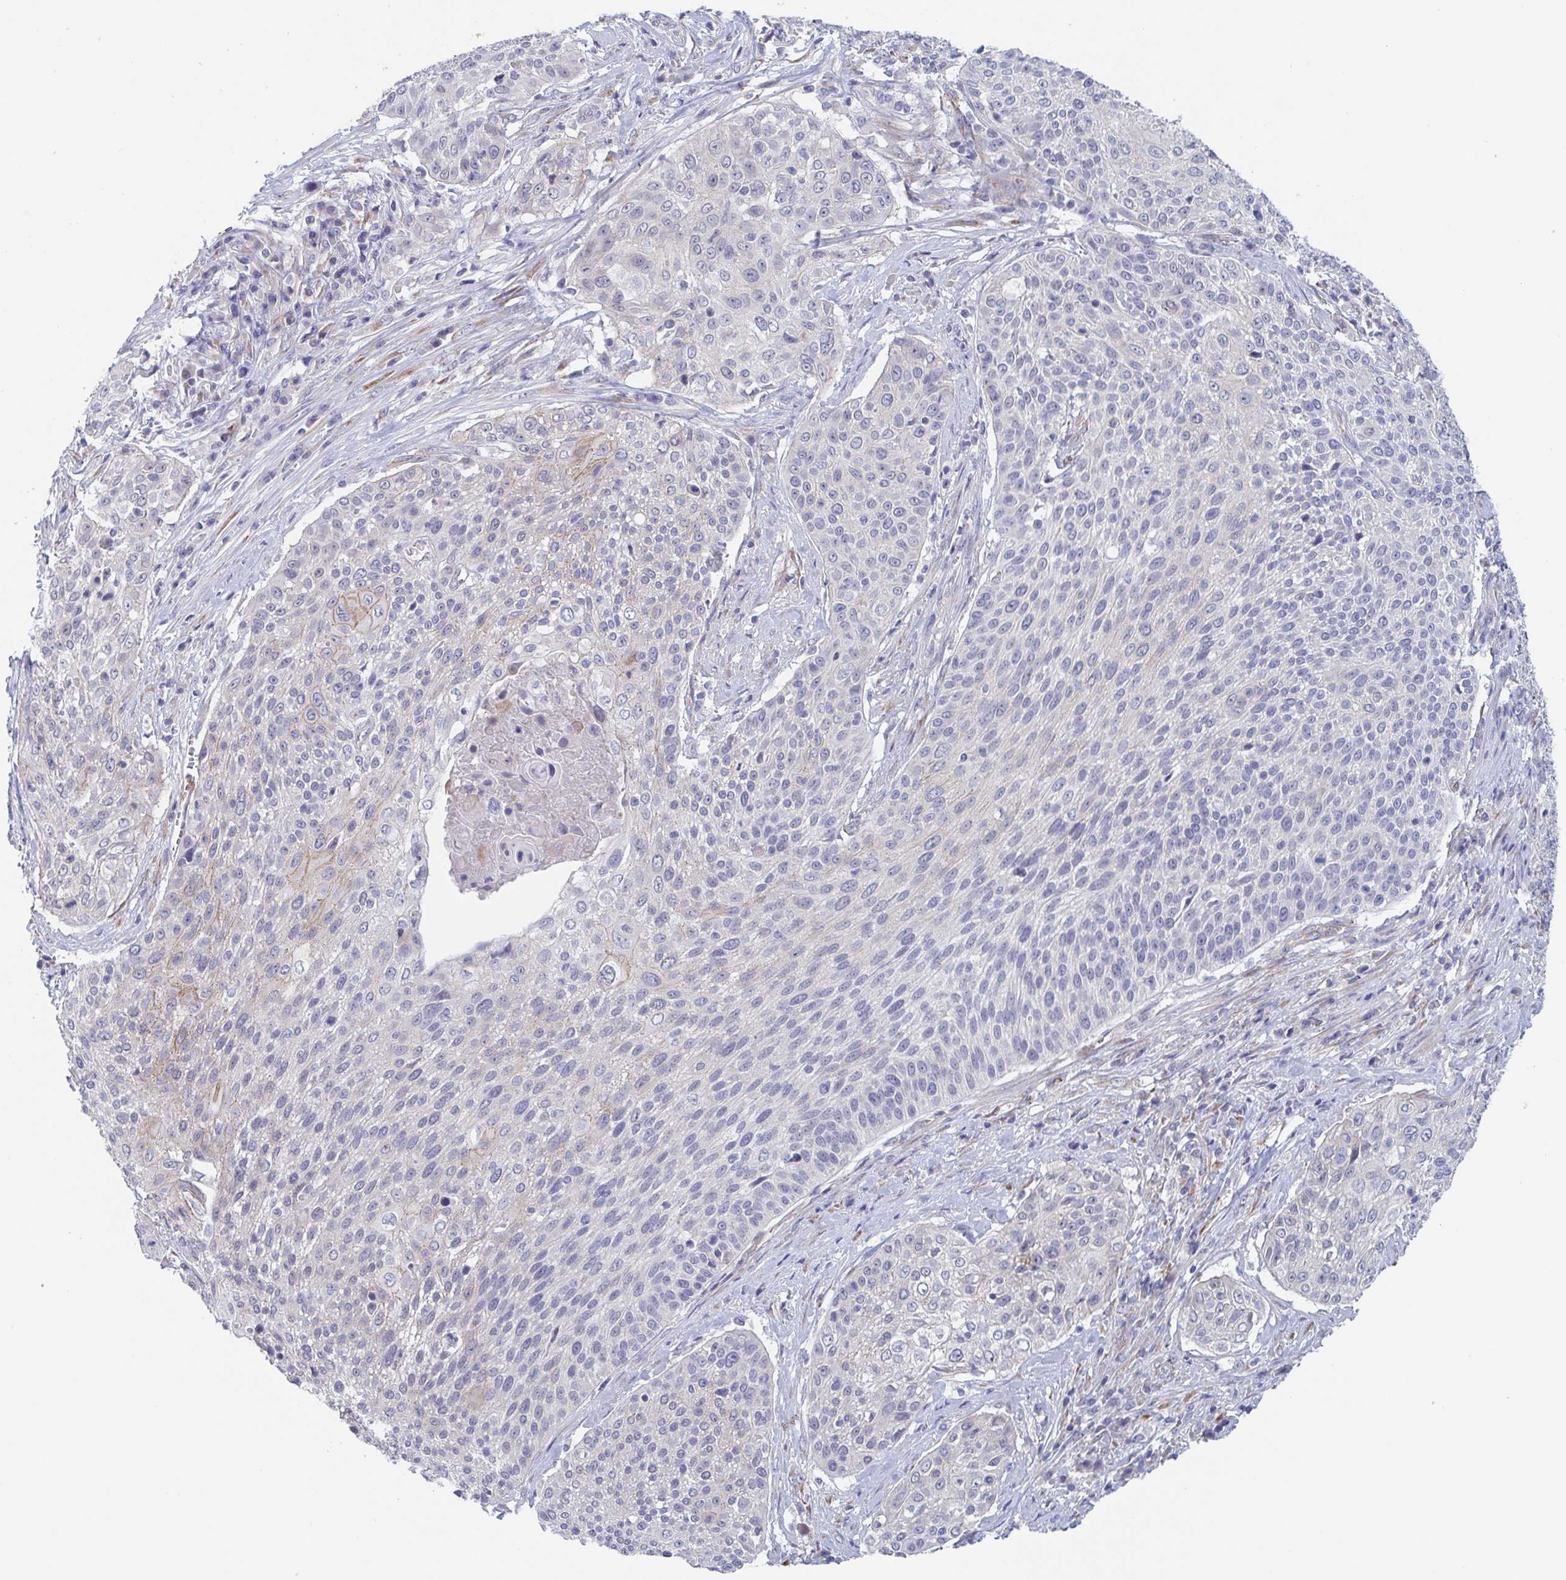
{"staining": {"intensity": "negative", "quantity": "none", "location": "none"}, "tissue": "cervical cancer", "cell_type": "Tumor cells", "image_type": "cancer", "snomed": [{"axis": "morphology", "description": "Squamous cell carcinoma, NOS"}, {"axis": "topography", "description": "Cervix"}], "caption": "Squamous cell carcinoma (cervical) stained for a protein using immunohistochemistry (IHC) displays no staining tumor cells.", "gene": "ST14", "patient": {"sex": "female", "age": 31}}